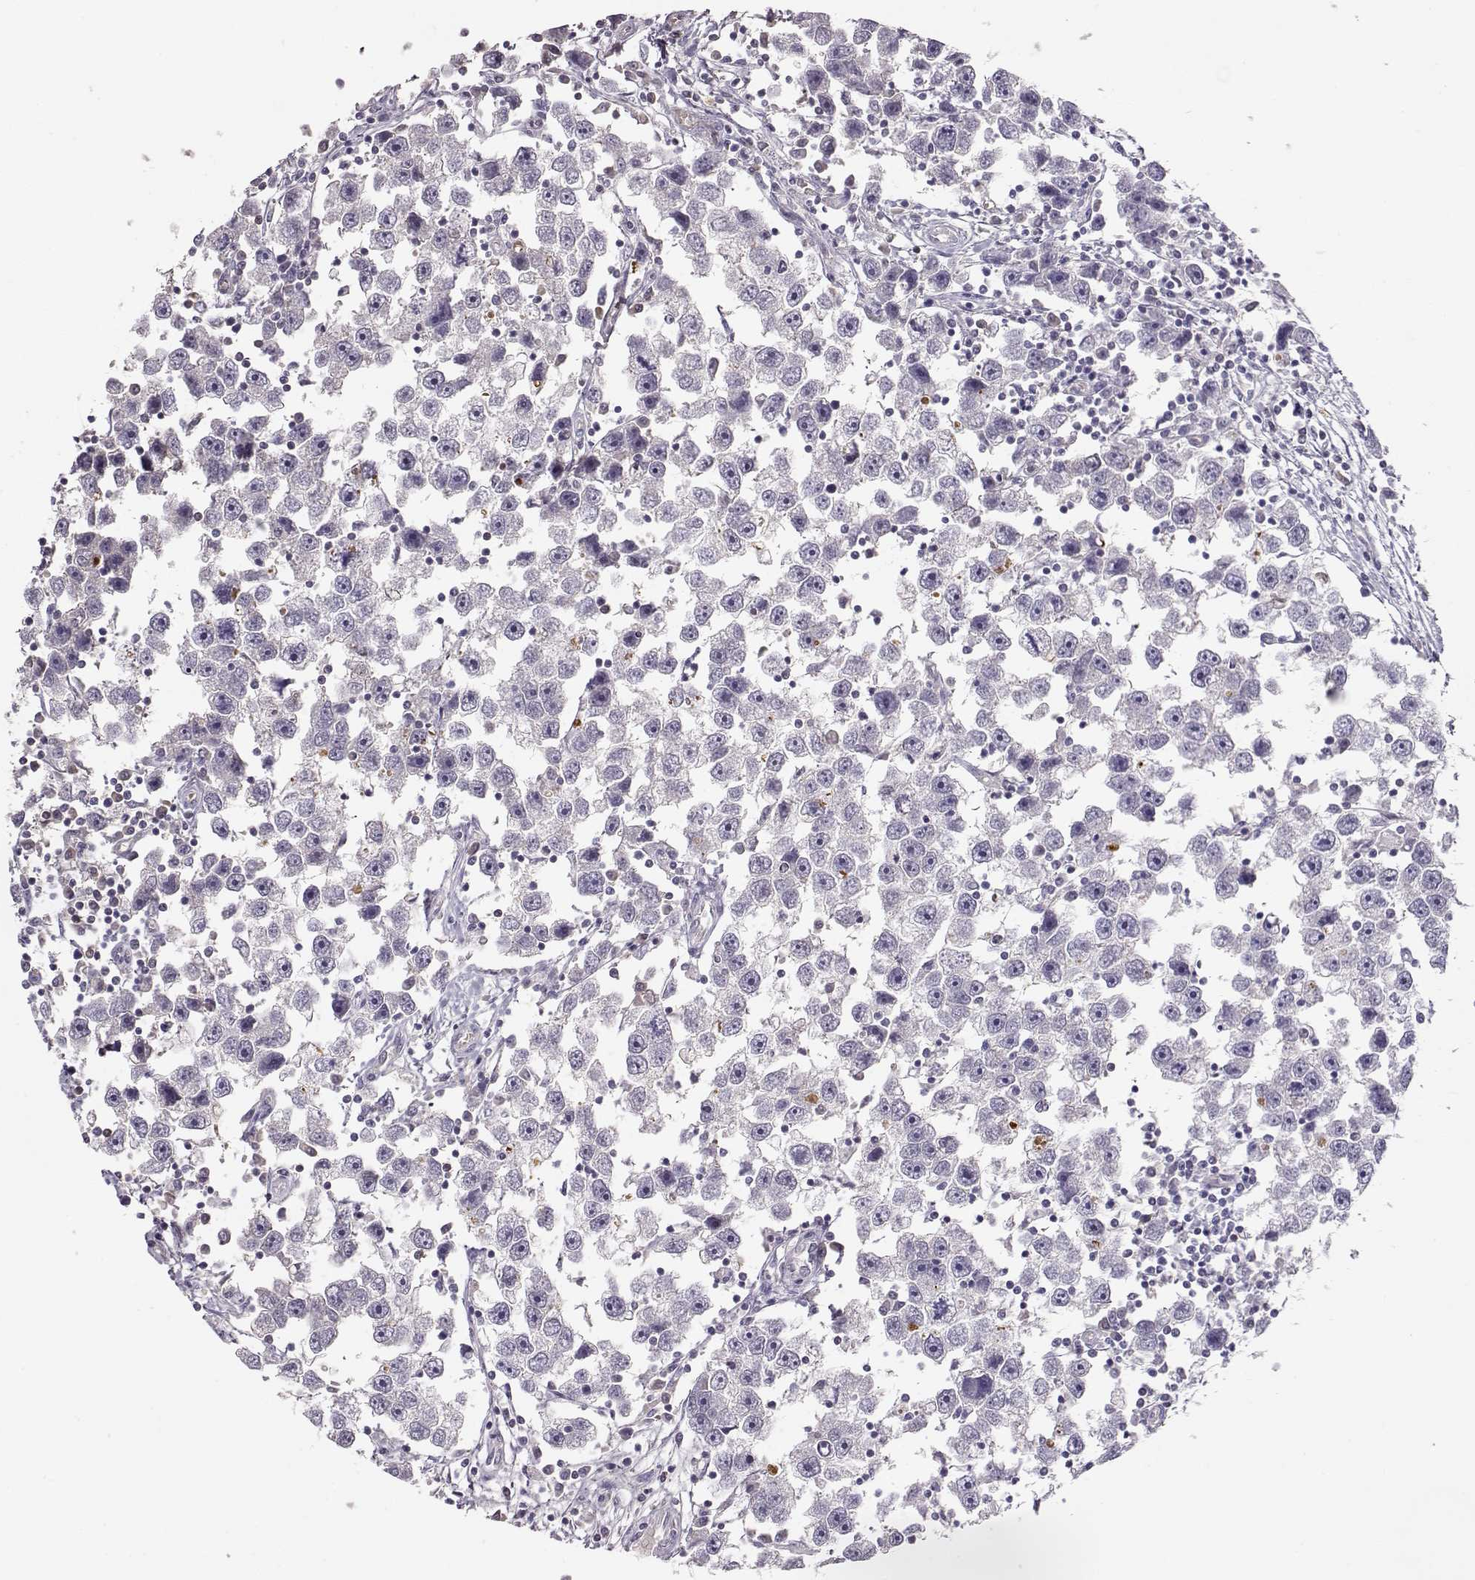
{"staining": {"intensity": "negative", "quantity": "none", "location": "none"}, "tissue": "testis cancer", "cell_type": "Tumor cells", "image_type": "cancer", "snomed": [{"axis": "morphology", "description": "Seminoma, NOS"}, {"axis": "topography", "description": "Testis"}], "caption": "This is an IHC image of testis cancer. There is no staining in tumor cells.", "gene": "PNP", "patient": {"sex": "male", "age": 30}}